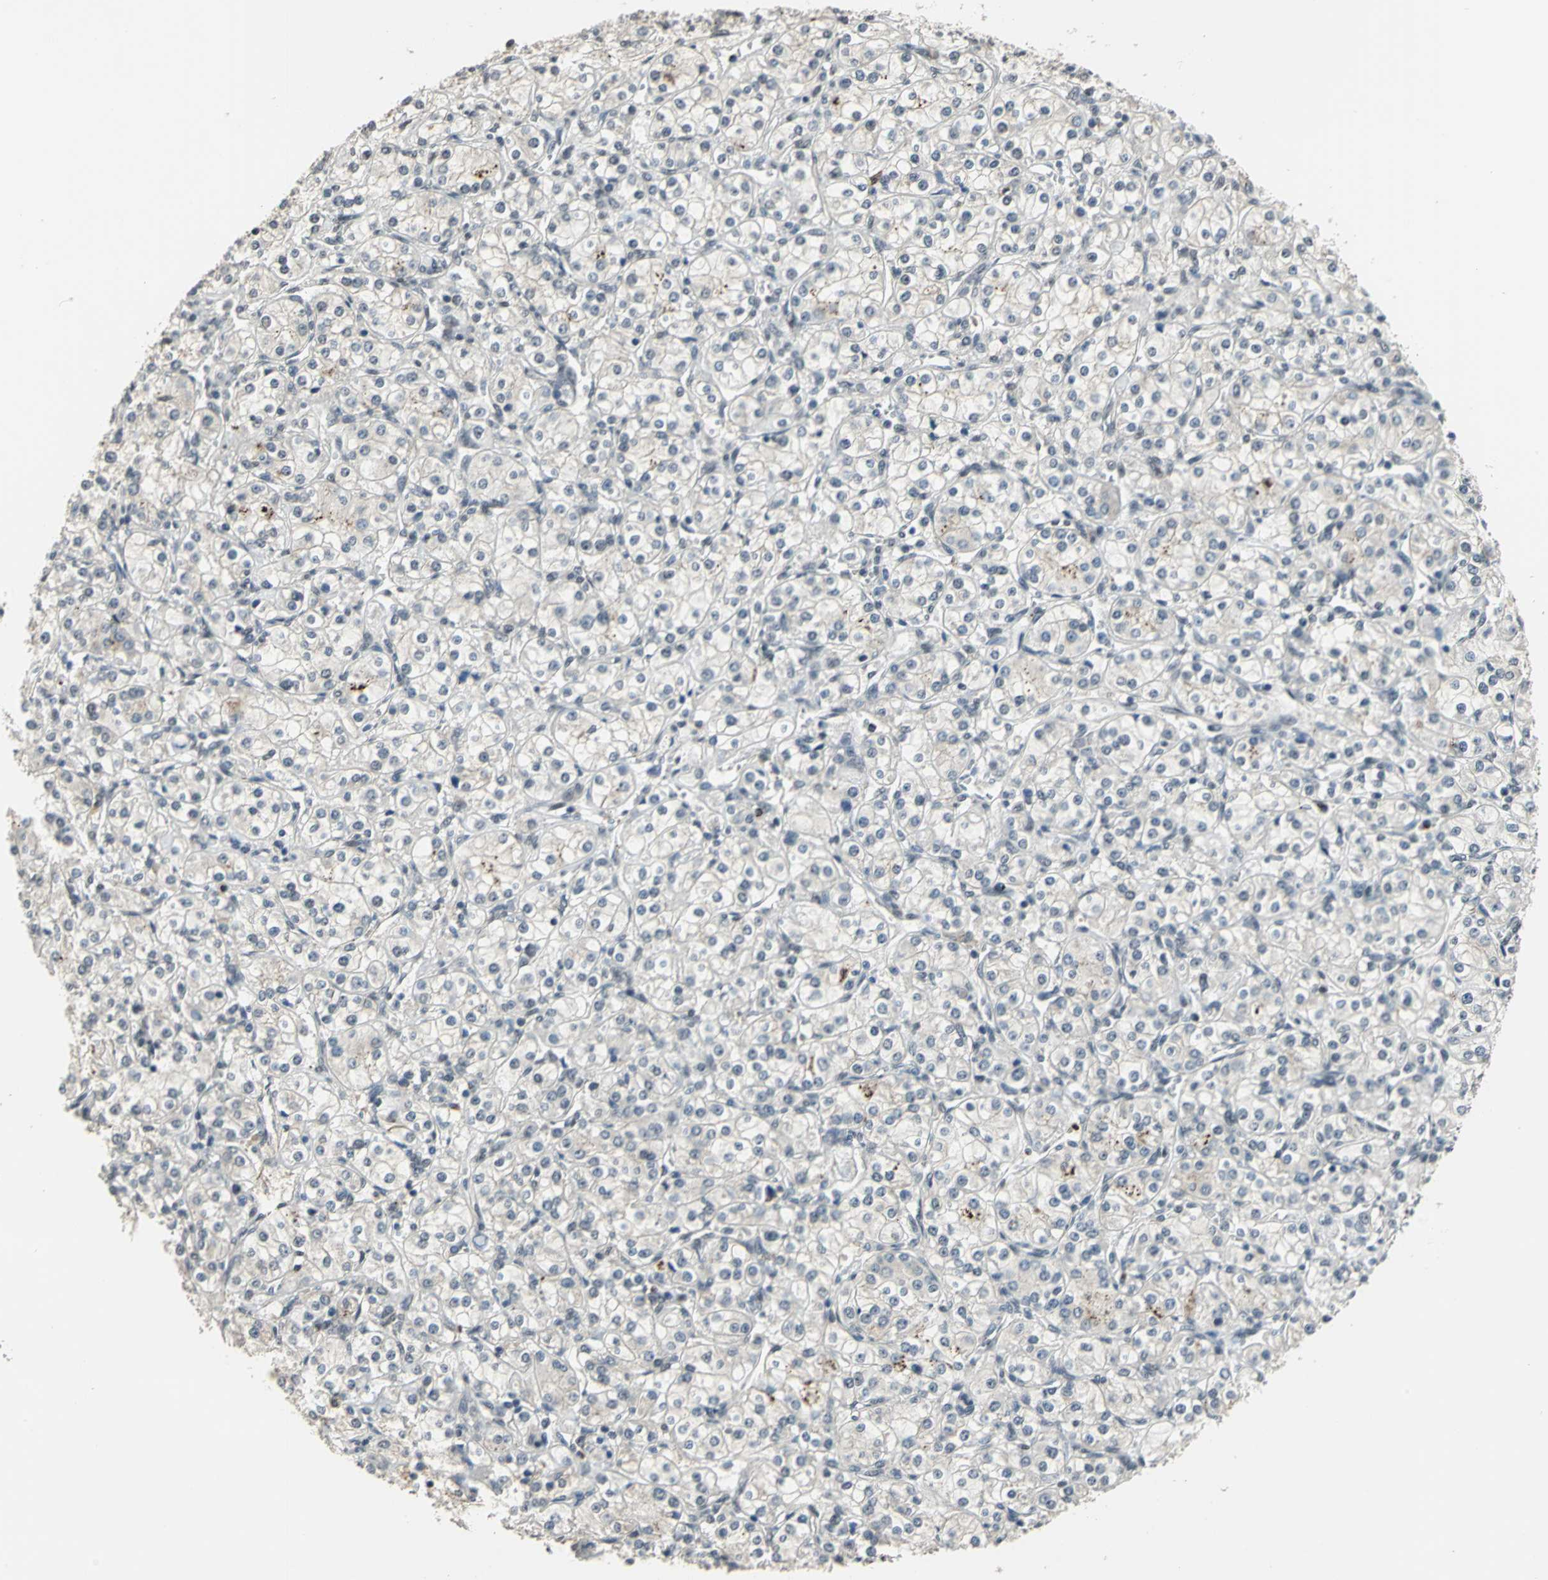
{"staining": {"intensity": "negative", "quantity": "none", "location": "none"}, "tissue": "renal cancer", "cell_type": "Tumor cells", "image_type": "cancer", "snomed": [{"axis": "morphology", "description": "Adenocarcinoma, NOS"}, {"axis": "topography", "description": "Kidney"}], "caption": "Tumor cells show no significant protein expression in adenocarcinoma (renal).", "gene": "ELF2", "patient": {"sex": "male", "age": 77}}